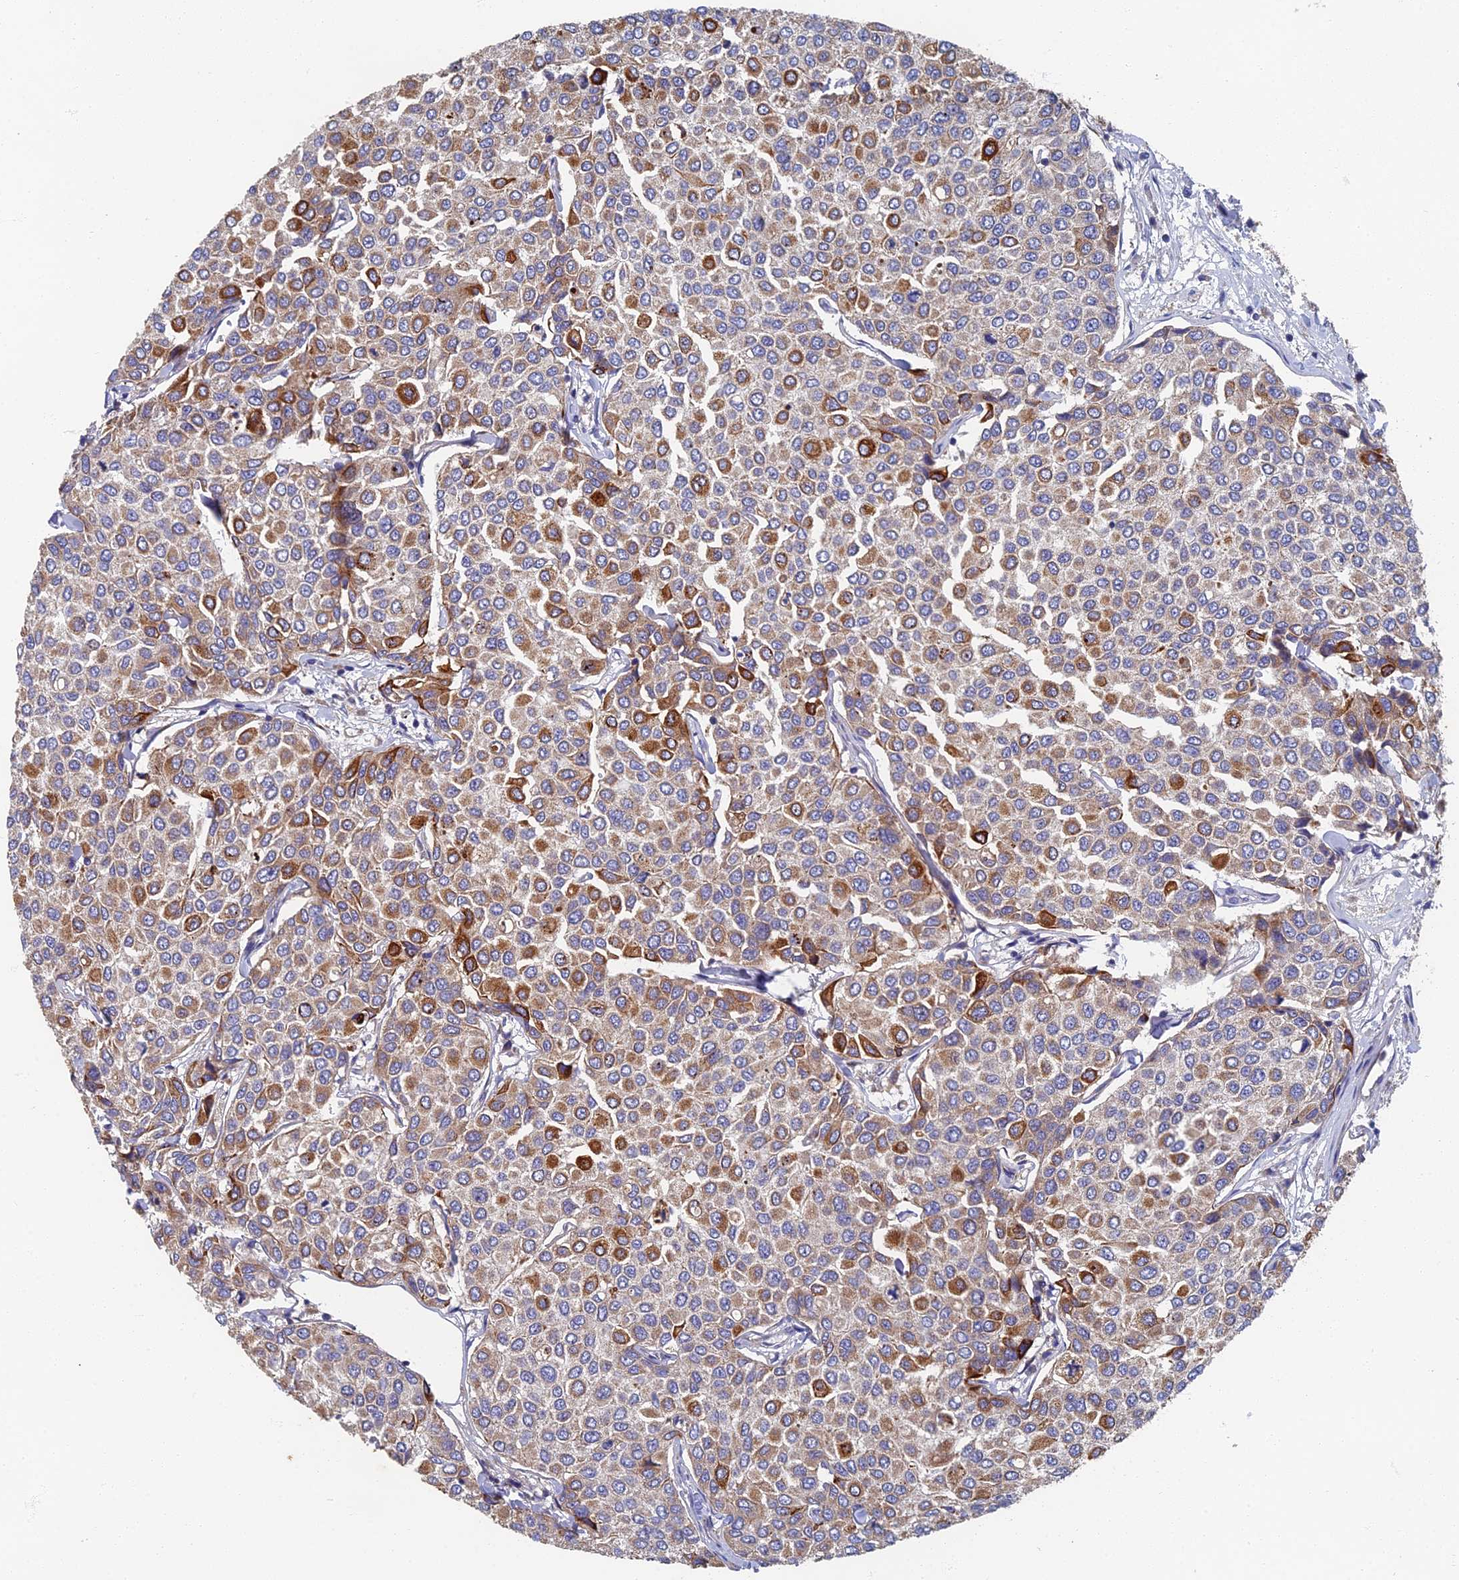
{"staining": {"intensity": "strong", "quantity": "25%-75%", "location": "cytoplasmic/membranous"}, "tissue": "breast cancer", "cell_type": "Tumor cells", "image_type": "cancer", "snomed": [{"axis": "morphology", "description": "Duct carcinoma"}, {"axis": "topography", "description": "Breast"}], "caption": "Strong cytoplasmic/membranous expression is present in approximately 25%-75% of tumor cells in breast cancer.", "gene": "RNASEK", "patient": {"sex": "female", "age": 55}}